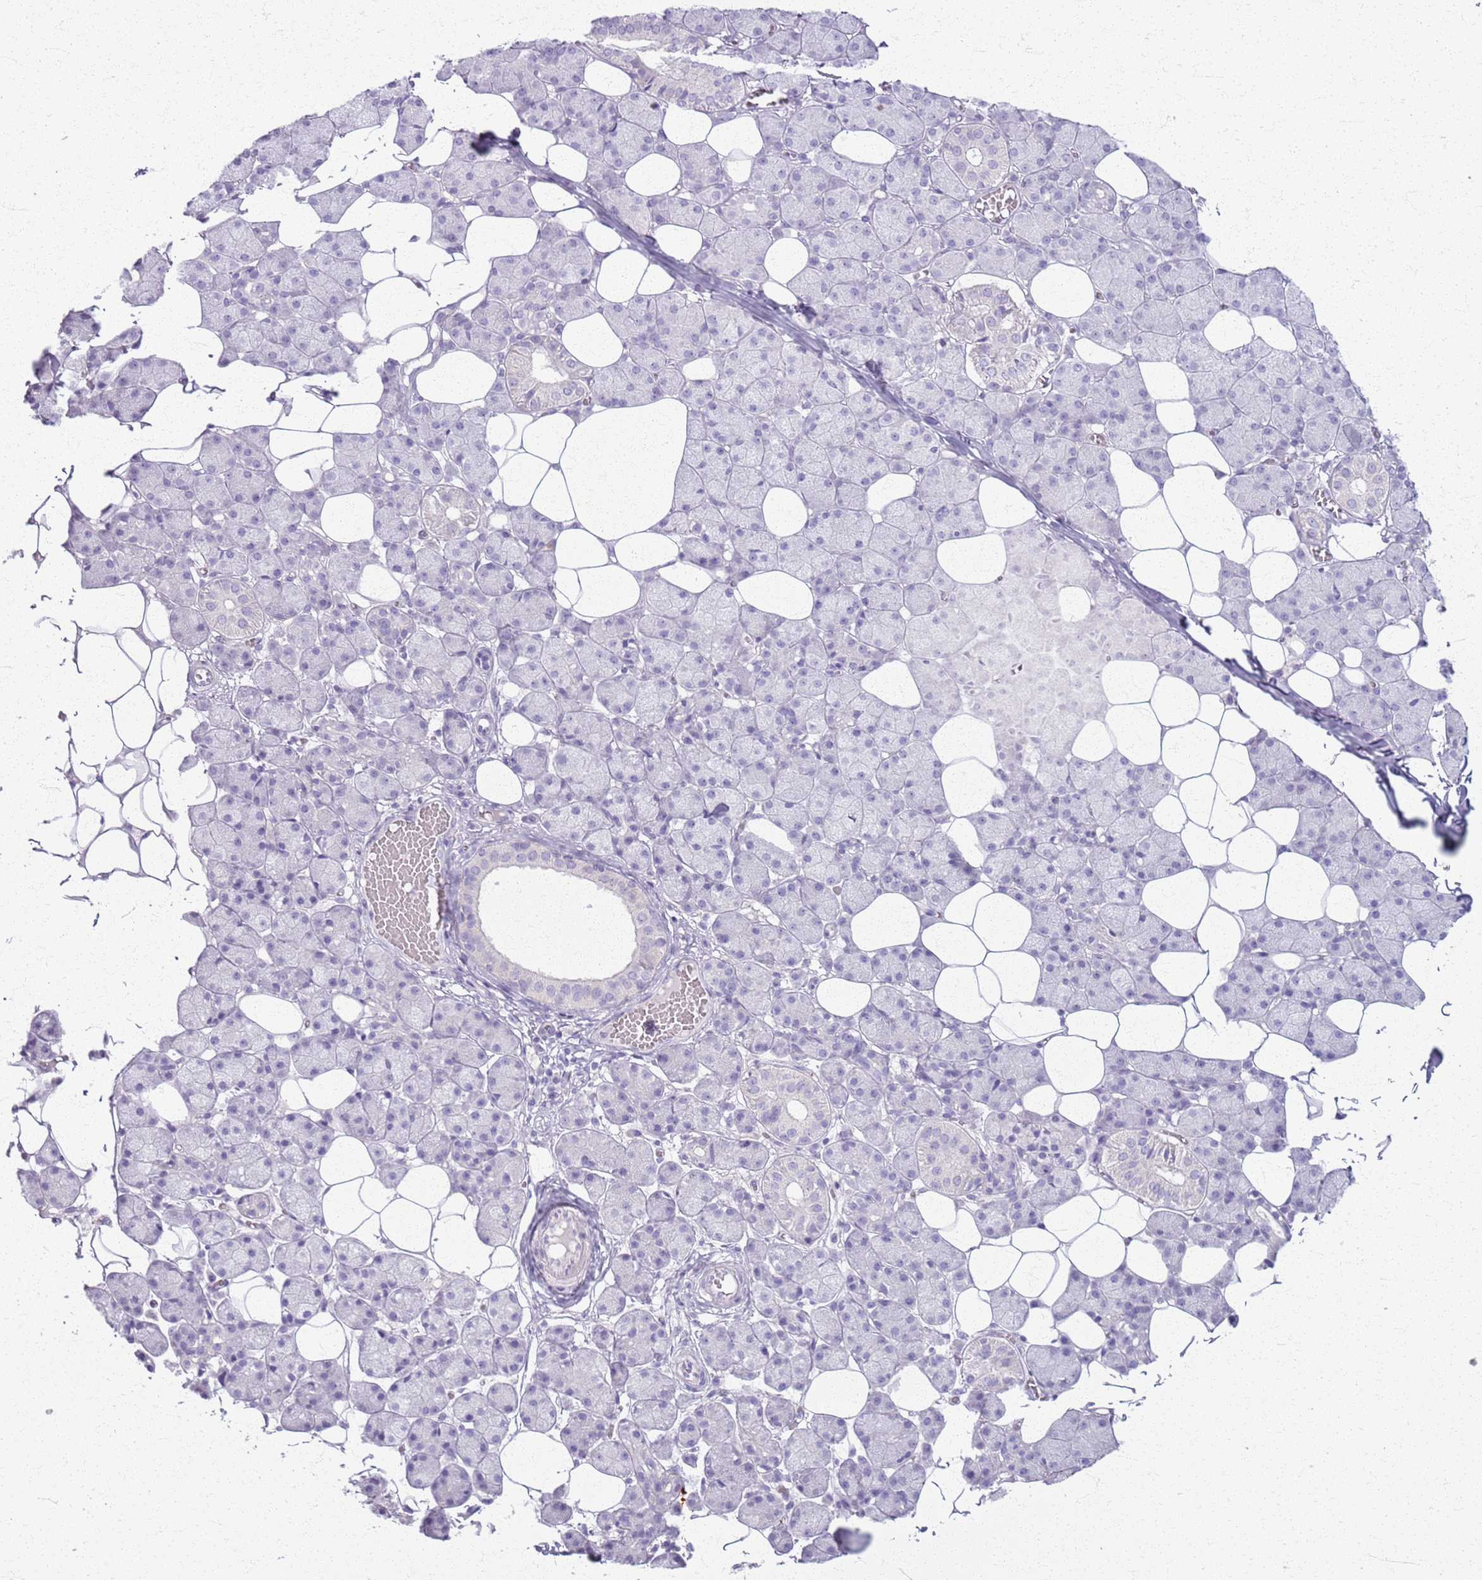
{"staining": {"intensity": "negative", "quantity": "none", "location": "none"}, "tissue": "salivary gland", "cell_type": "Glandular cells", "image_type": "normal", "snomed": [{"axis": "morphology", "description": "Normal tissue, NOS"}, {"axis": "topography", "description": "Salivary gland"}], "caption": "Immunohistochemistry (IHC) histopathology image of normal salivary gland: human salivary gland stained with DAB (3,3'-diaminobenzidine) displays no significant protein staining in glandular cells. (DAB IHC, high magnification).", "gene": "CSRP3", "patient": {"sex": "female", "age": 33}}